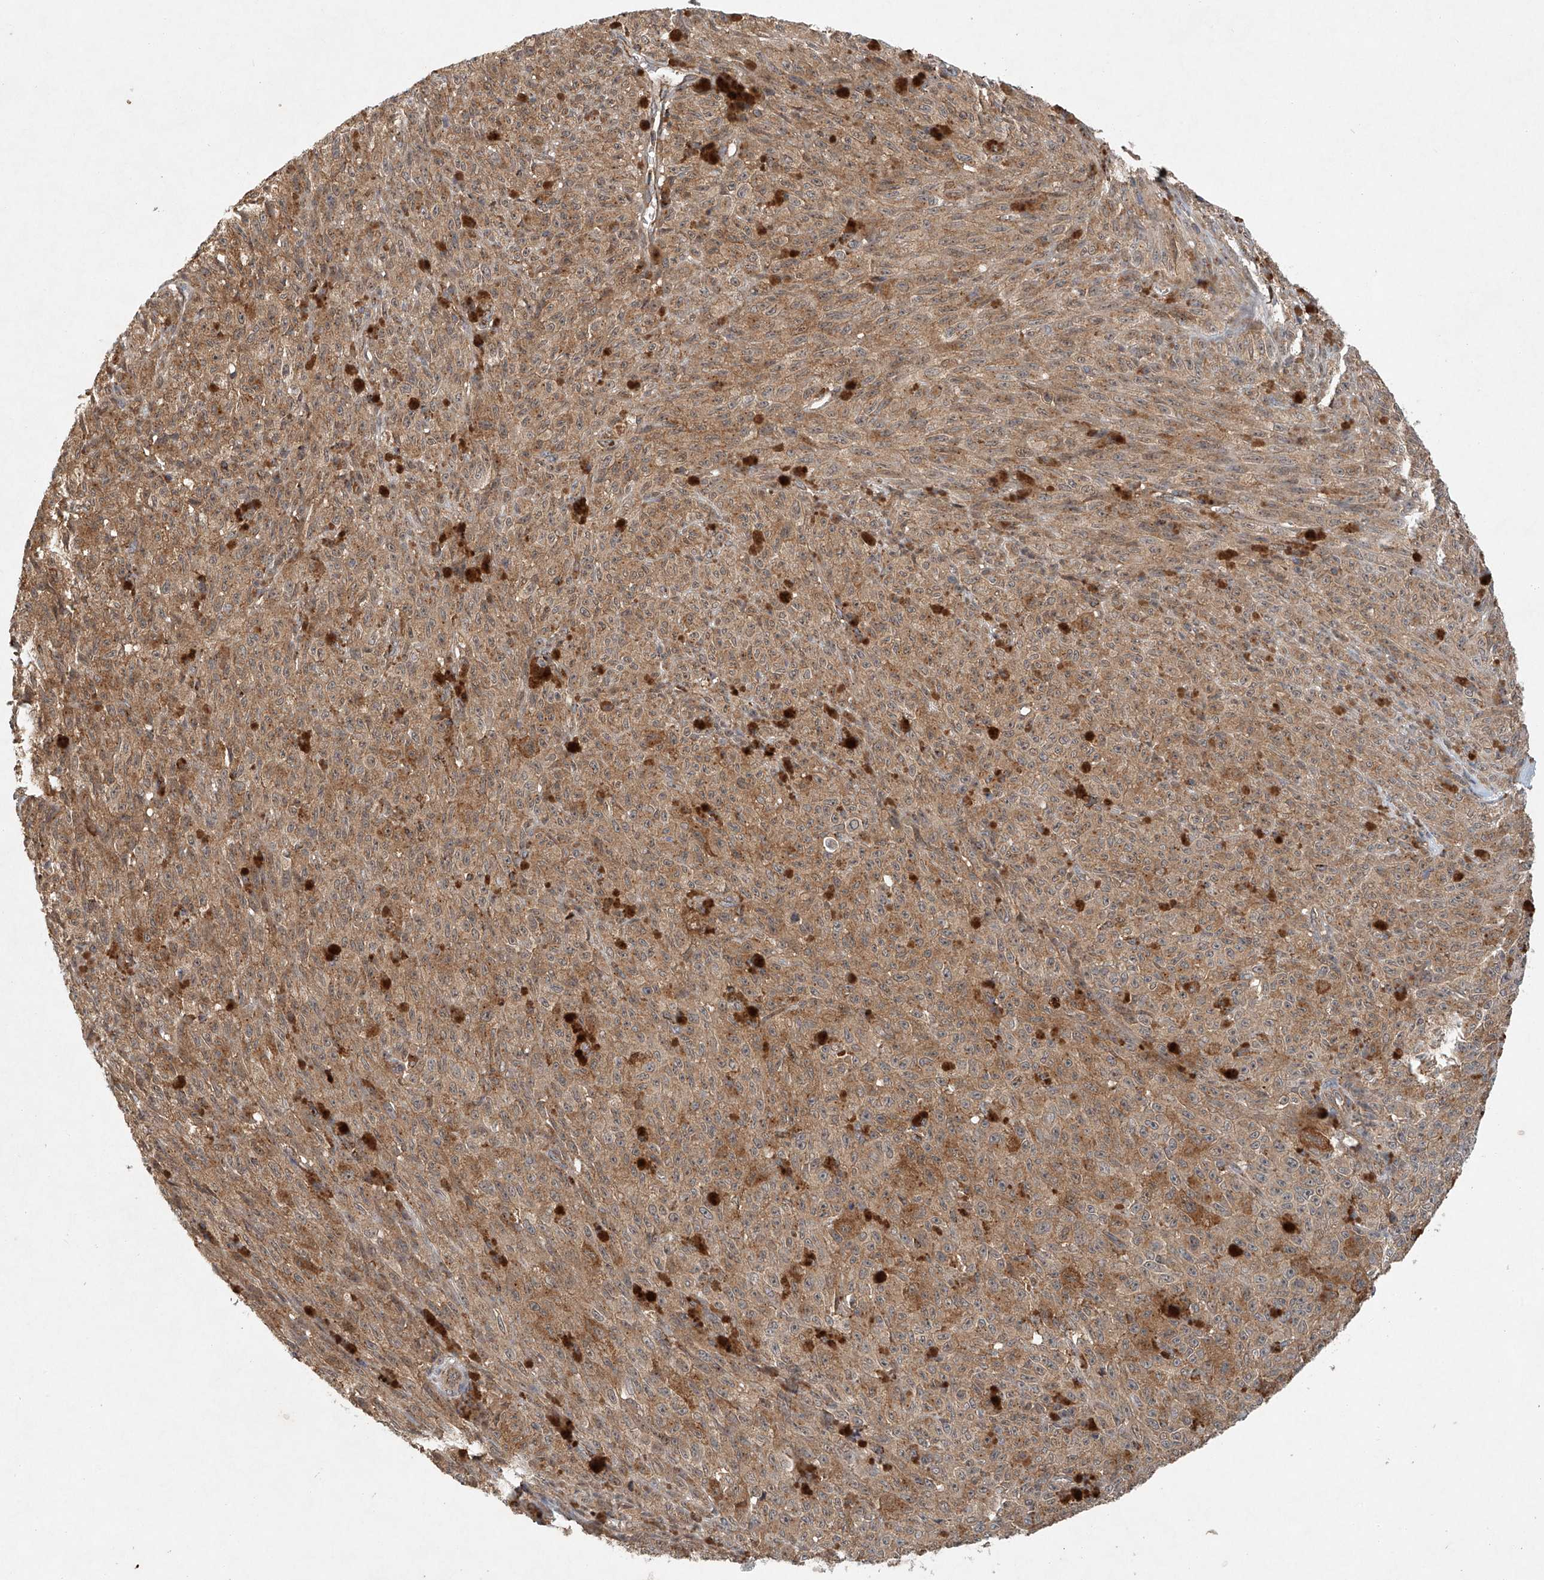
{"staining": {"intensity": "moderate", "quantity": ">75%", "location": "cytoplasmic/membranous"}, "tissue": "melanoma", "cell_type": "Tumor cells", "image_type": "cancer", "snomed": [{"axis": "morphology", "description": "Malignant melanoma, NOS"}, {"axis": "topography", "description": "Skin"}], "caption": "The image shows staining of malignant melanoma, revealing moderate cytoplasmic/membranous protein expression (brown color) within tumor cells. (DAB IHC, brown staining for protein, blue staining for nuclei).", "gene": "DCAF11", "patient": {"sex": "female", "age": 82}}